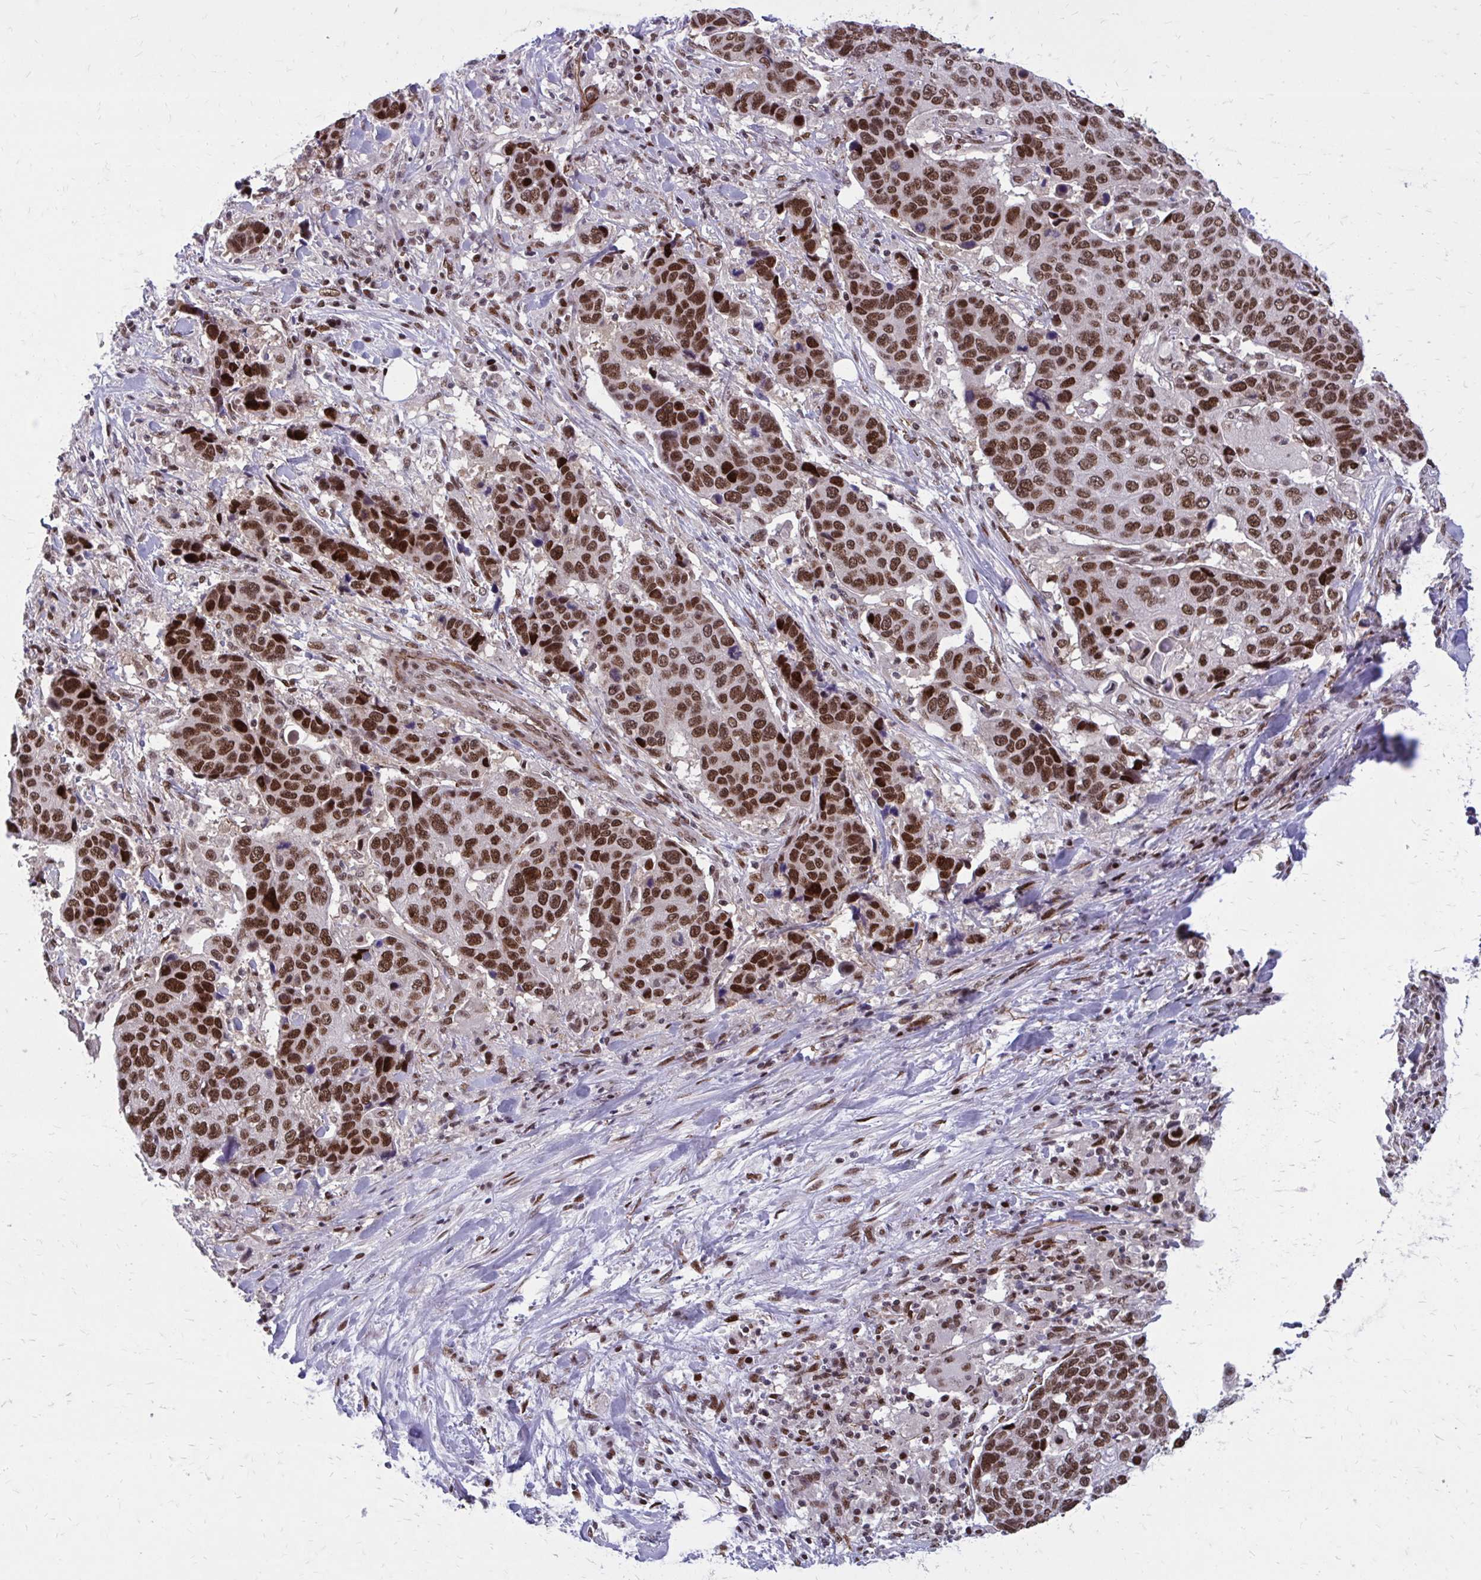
{"staining": {"intensity": "strong", "quantity": ">75%", "location": "nuclear"}, "tissue": "lung cancer", "cell_type": "Tumor cells", "image_type": "cancer", "snomed": [{"axis": "morphology", "description": "Squamous cell carcinoma, NOS"}, {"axis": "topography", "description": "Lymph node"}, {"axis": "topography", "description": "Lung"}], "caption": "Immunohistochemistry staining of lung cancer, which displays high levels of strong nuclear positivity in about >75% of tumor cells indicating strong nuclear protein positivity. The staining was performed using DAB (3,3'-diaminobenzidine) (brown) for protein detection and nuclei were counterstained in hematoxylin (blue).", "gene": "PSME4", "patient": {"sex": "male", "age": 61}}